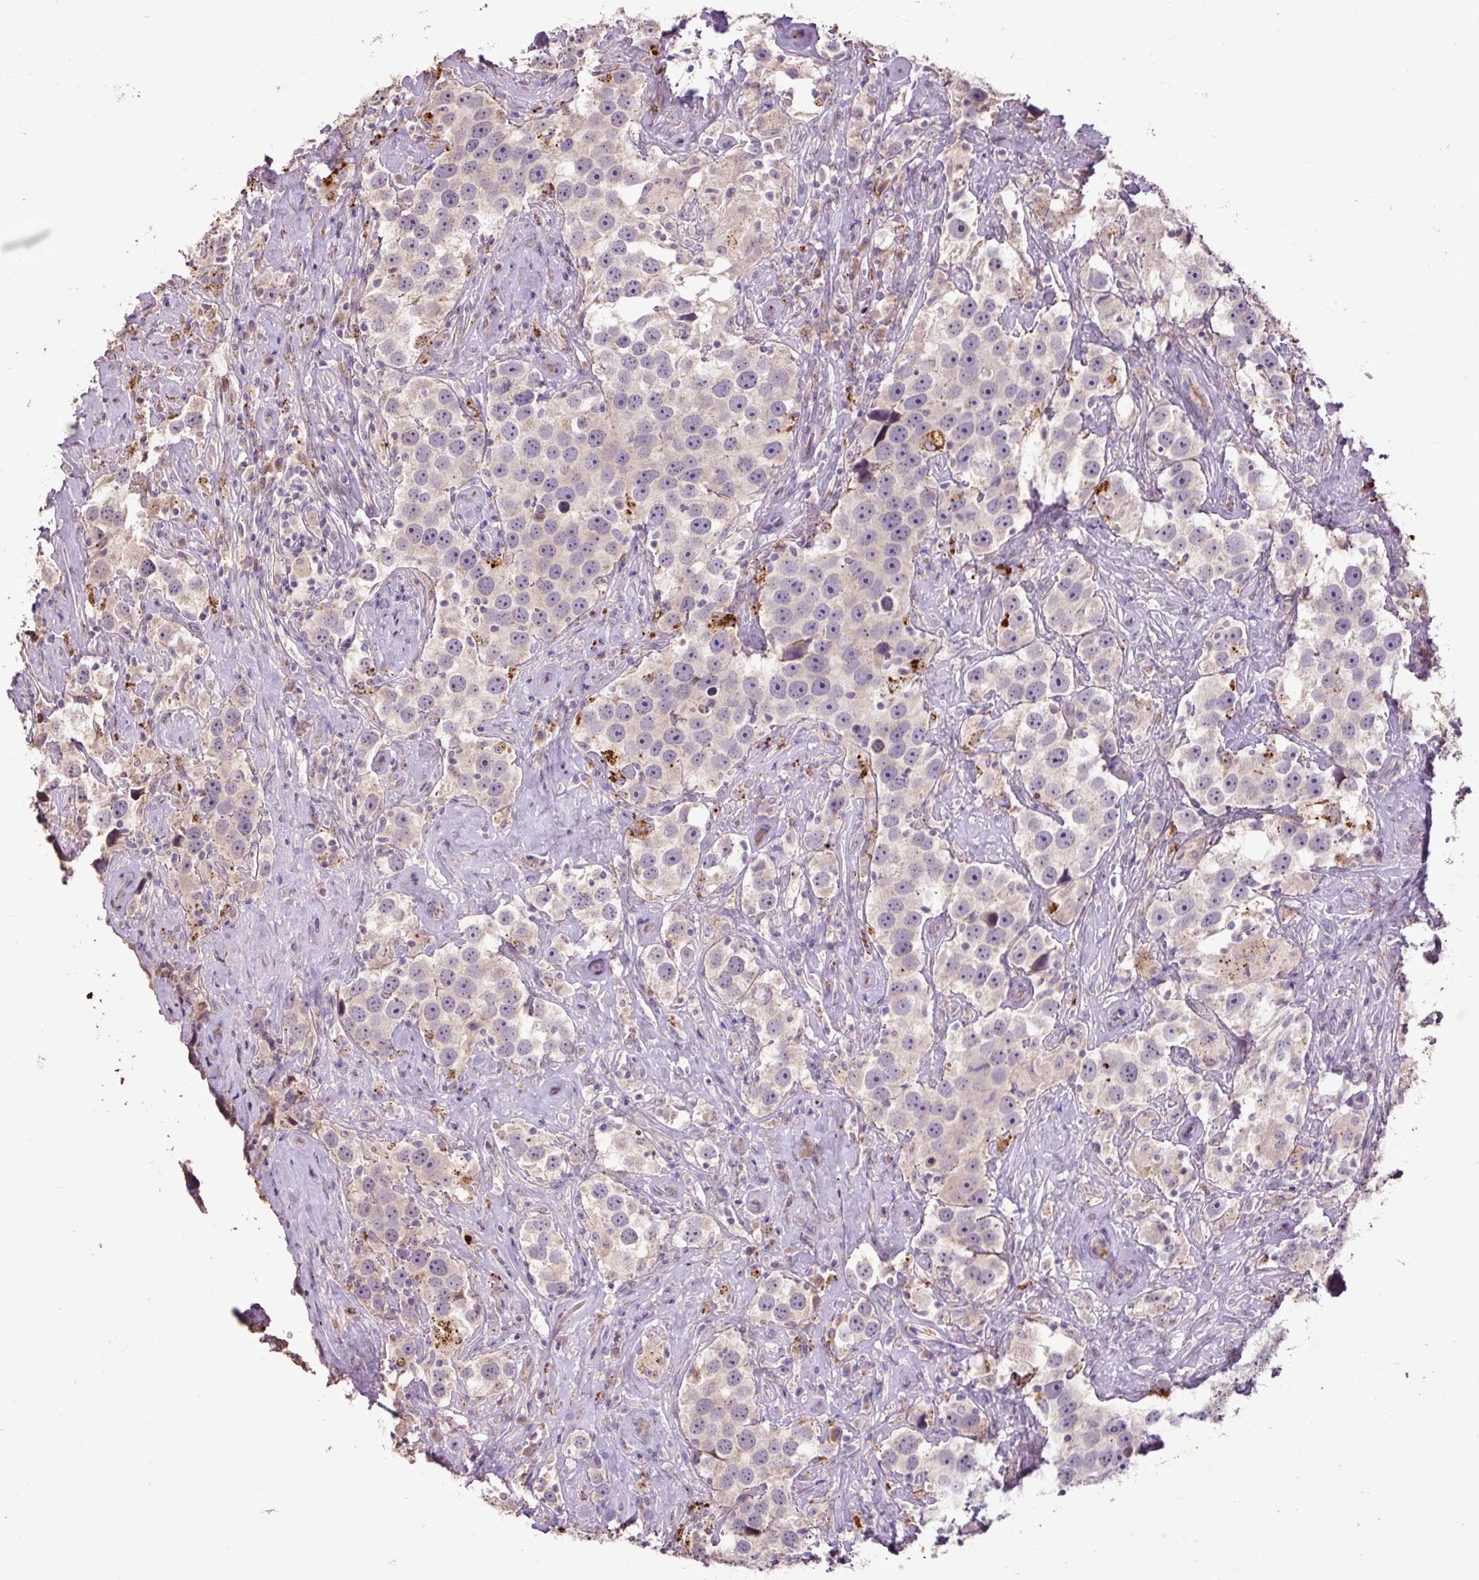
{"staining": {"intensity": "negative", "quantity": "none", "location": "none"}, "tissue": "testis cancer", "cell_type": "Tumor cells", "image_type": "cancer", "snomed": [{"axis": "morphology", "description": "Seminoma, NOS"}, {"axis": "topography", "description": "Testis"}], "caption": "Immunohistochemistry (IHC) histopathology image of human testis cancer (seminoma) stained for a protein (brown), which reveals no staining in tumor cells.", "gene": "LRTM2", "patient": {"sex": "male", "age": 49}}